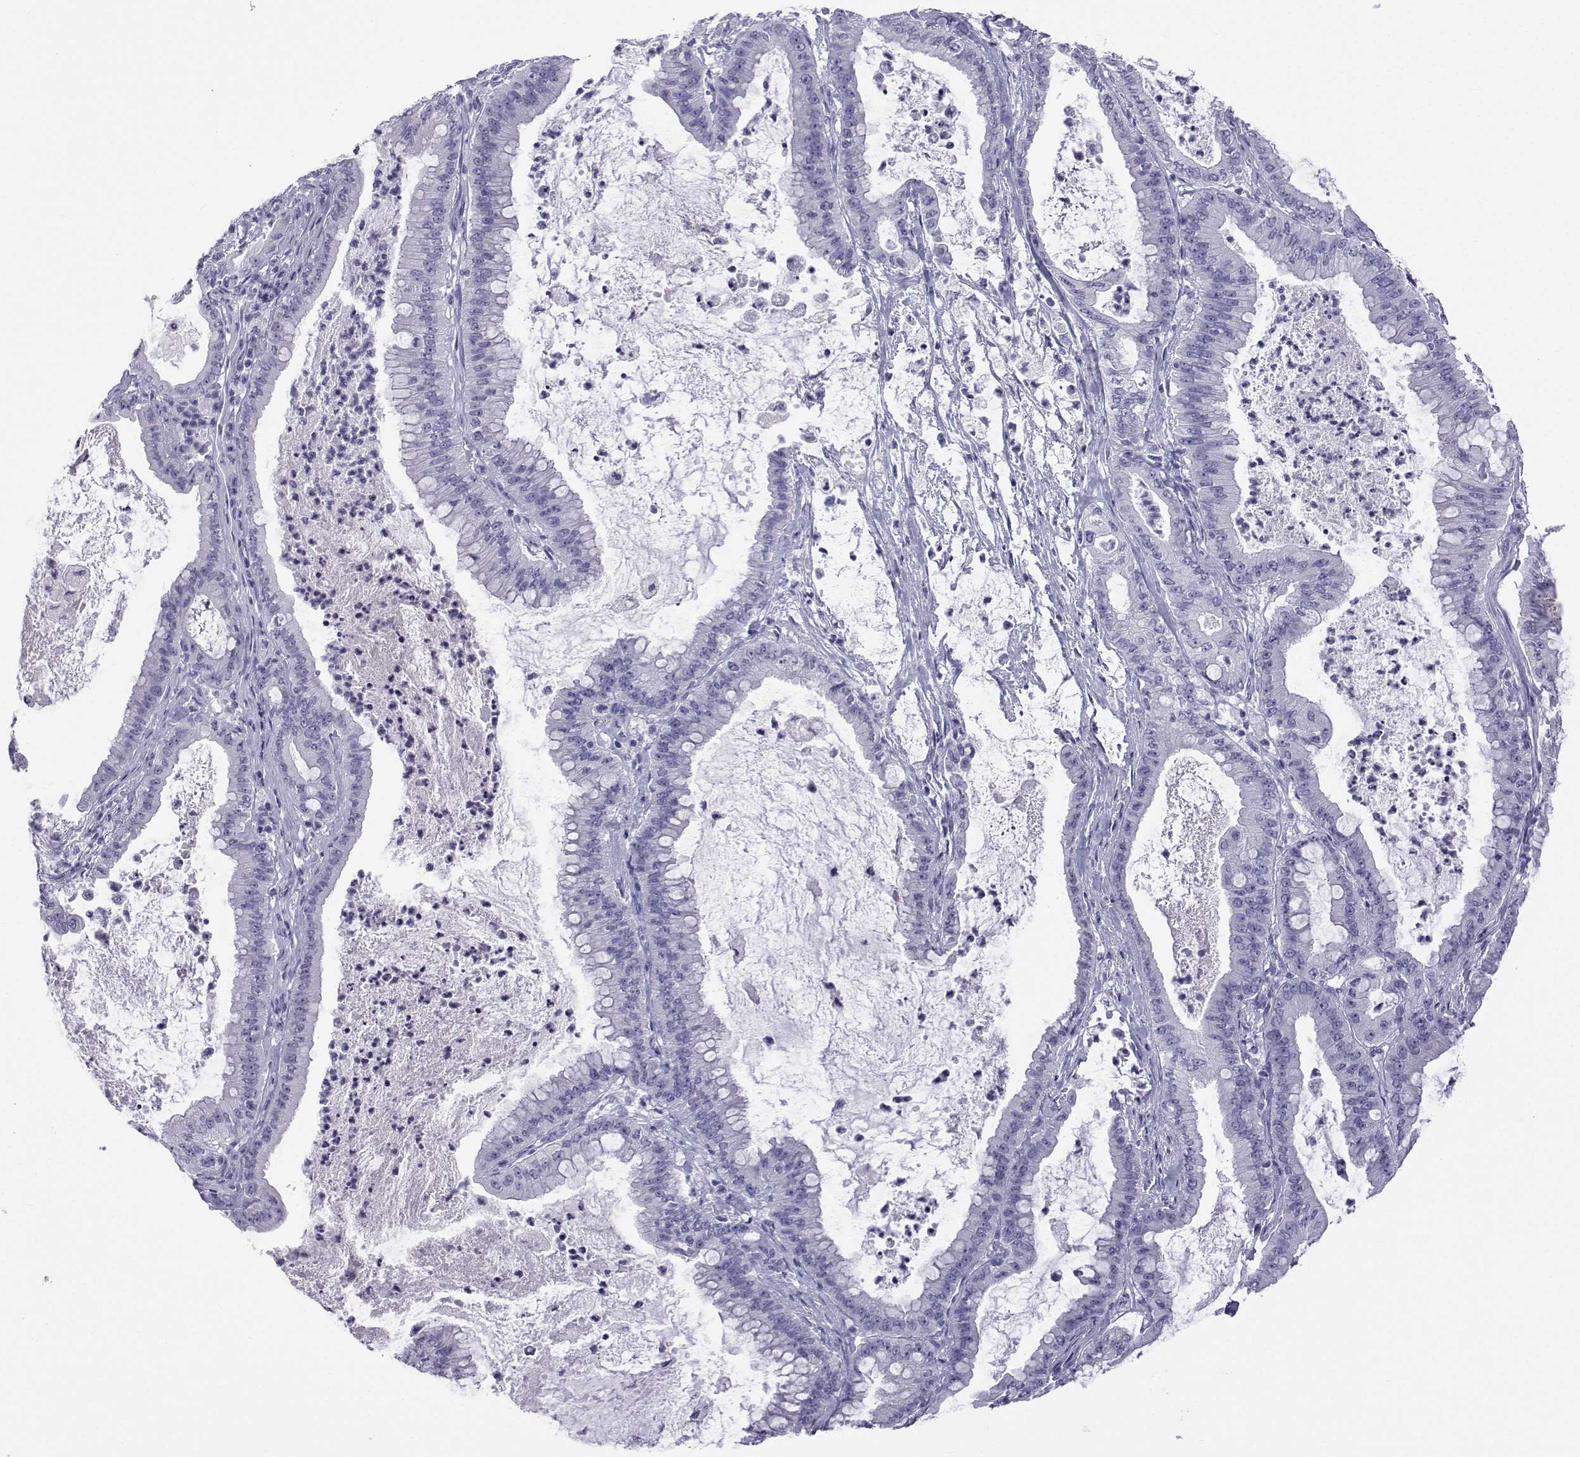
{"staining": {"intensity": "negative", "quantity": "none", "location": "none"}, "tissue": "pancreatic cancer", "cell_type": "Tumor cells", "image_type": "cancer", "snomed": [{"axis": "morphology", "description": "Adenocarcinoma, NOS"}, {"axis": "topography", "description": "Pancreas"}], "caption": "IHC of pancreatic adenocarcinoma displays no expression in tumor cells.", "gene": "ACTL7A", "patient": {"sex": "male", "age": 71}}